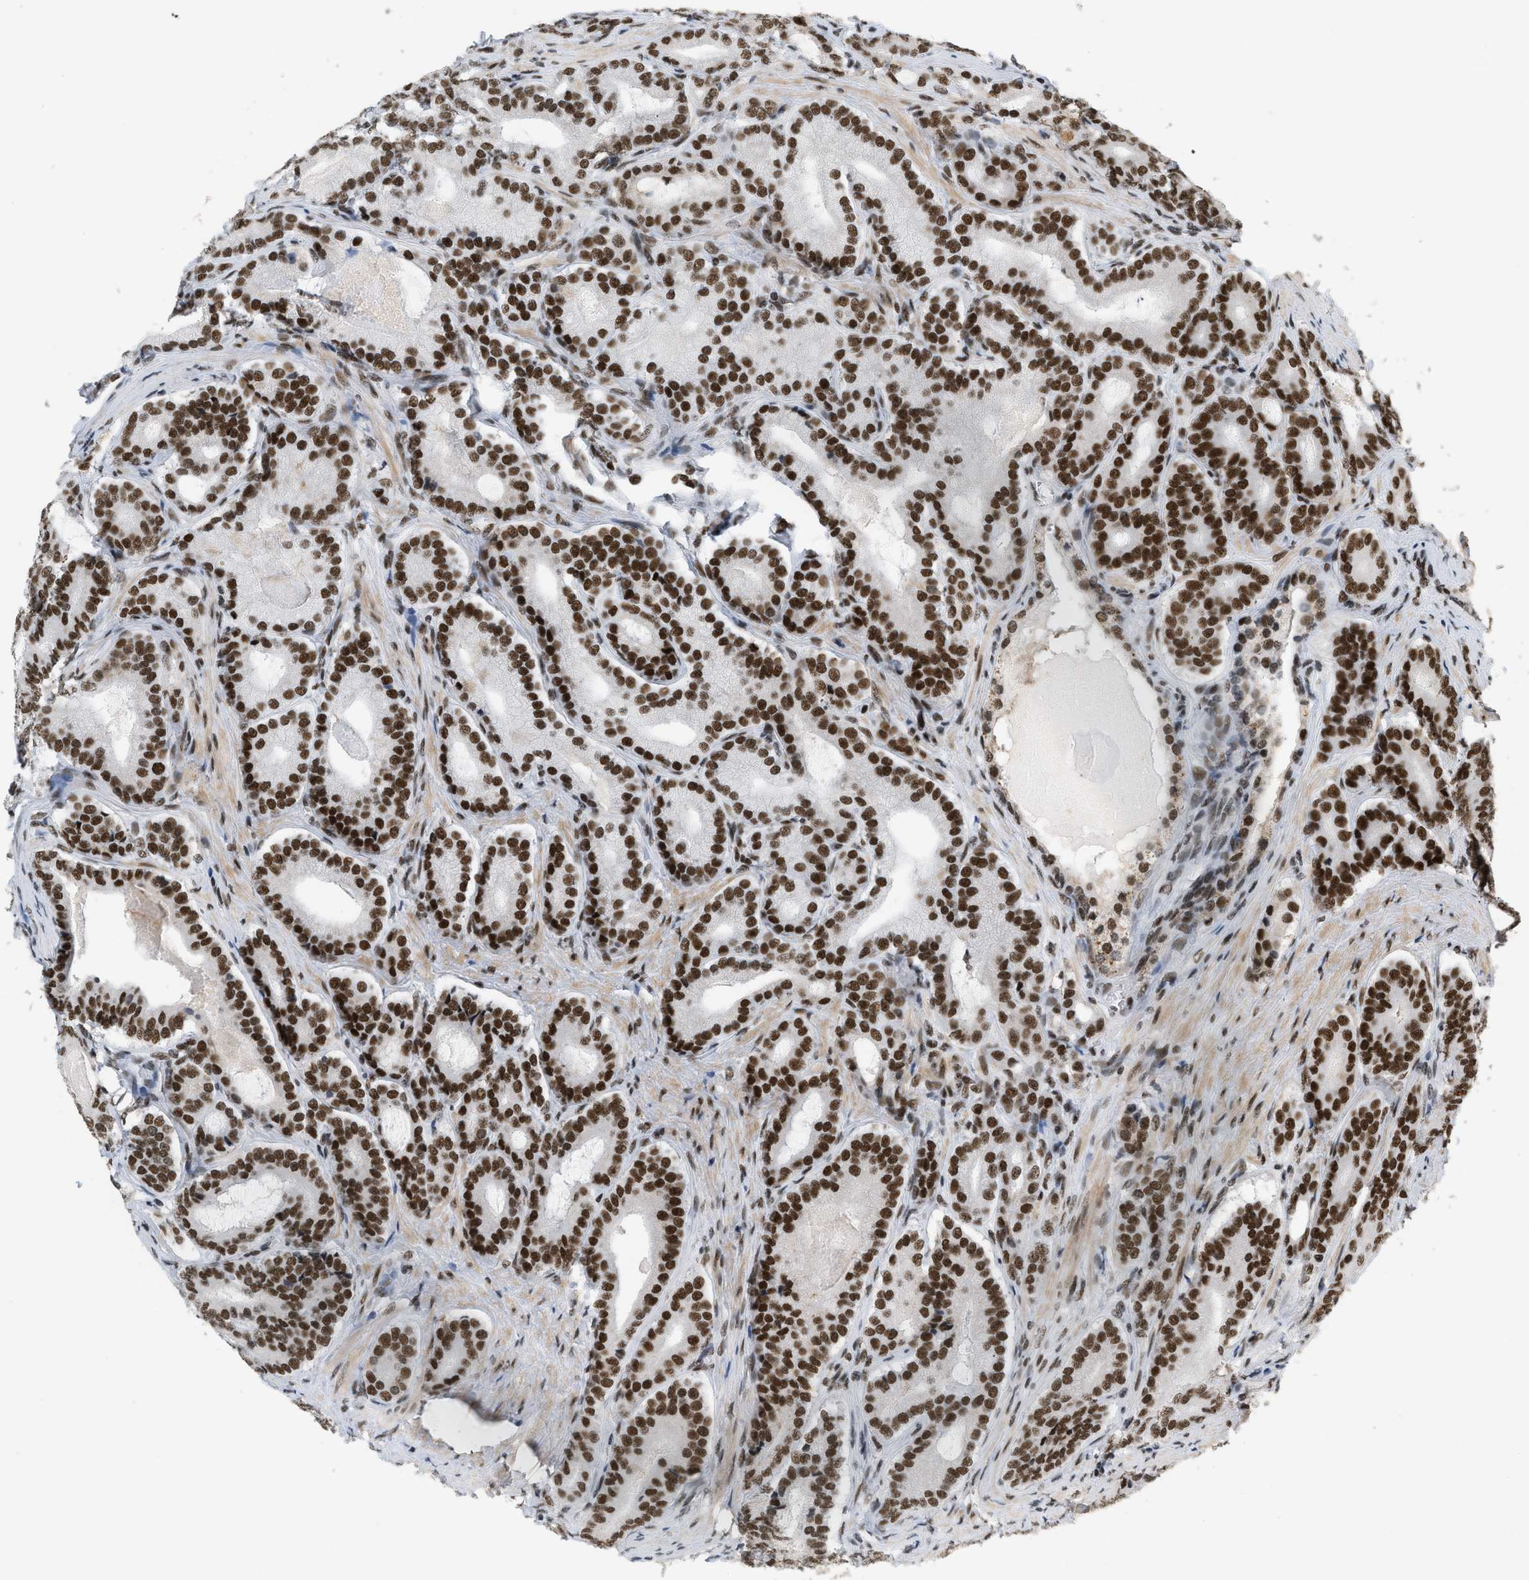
{"staining": {"intensity": "strong", "quantity": ">75%", "location": "nuclear"}, "tissue": "prostate cancer", "cell_type": "Tumor cells", "image_type": "cancer", "snomed": [{"axis": "morphology", "description": "Adenocarcinoma, High grade"}, {"axis": "topography", "description": "Prostate"}], "caption": "IHC photomicrograph of prostate high-grade adenocarcinoma stained for a protein (brown), which shows high levels of strong nuclear positivity in about >75% of tumor cells.", "gene": "SMARCB1", "patient": {"sex": "male", "age": 60}}